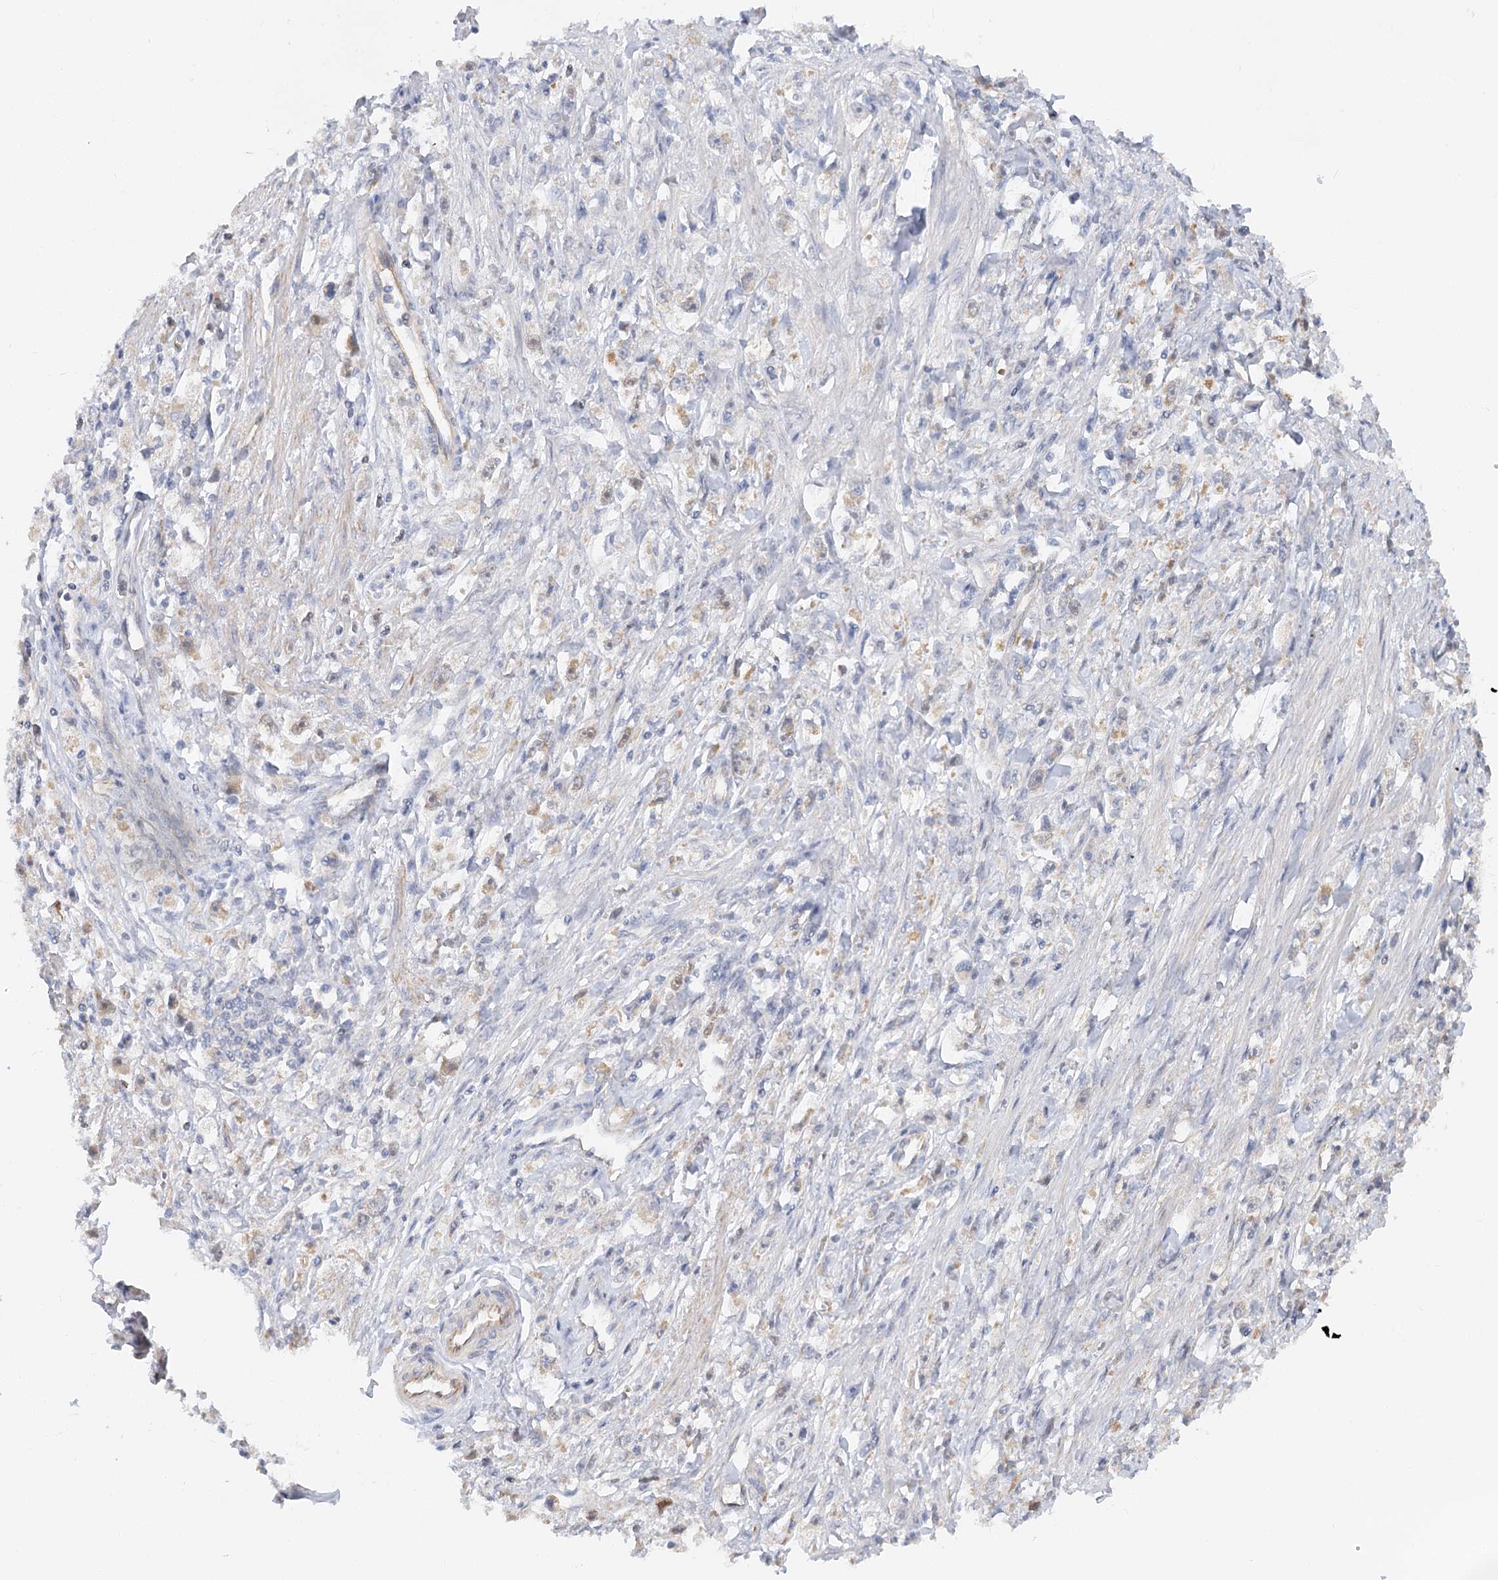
{"staining": {"intensity": "negative", "quantity": "none", "location": "none"}, "tissue": "stomach cancer", "cell_type": "Tumor cells", "image_type": "cancer", "snomed": [{"axis": "morphology", "description": "Adenocarcinoma, NOS"}, {"axis": "topography", "description": "Stomach"}], "caption": "This is an IHC micrograph of stomach adenocarcinoma. There is no positivity in tumor cells.", "gene": "NELL2", "patient": {"sex": "female", "age": 59}}